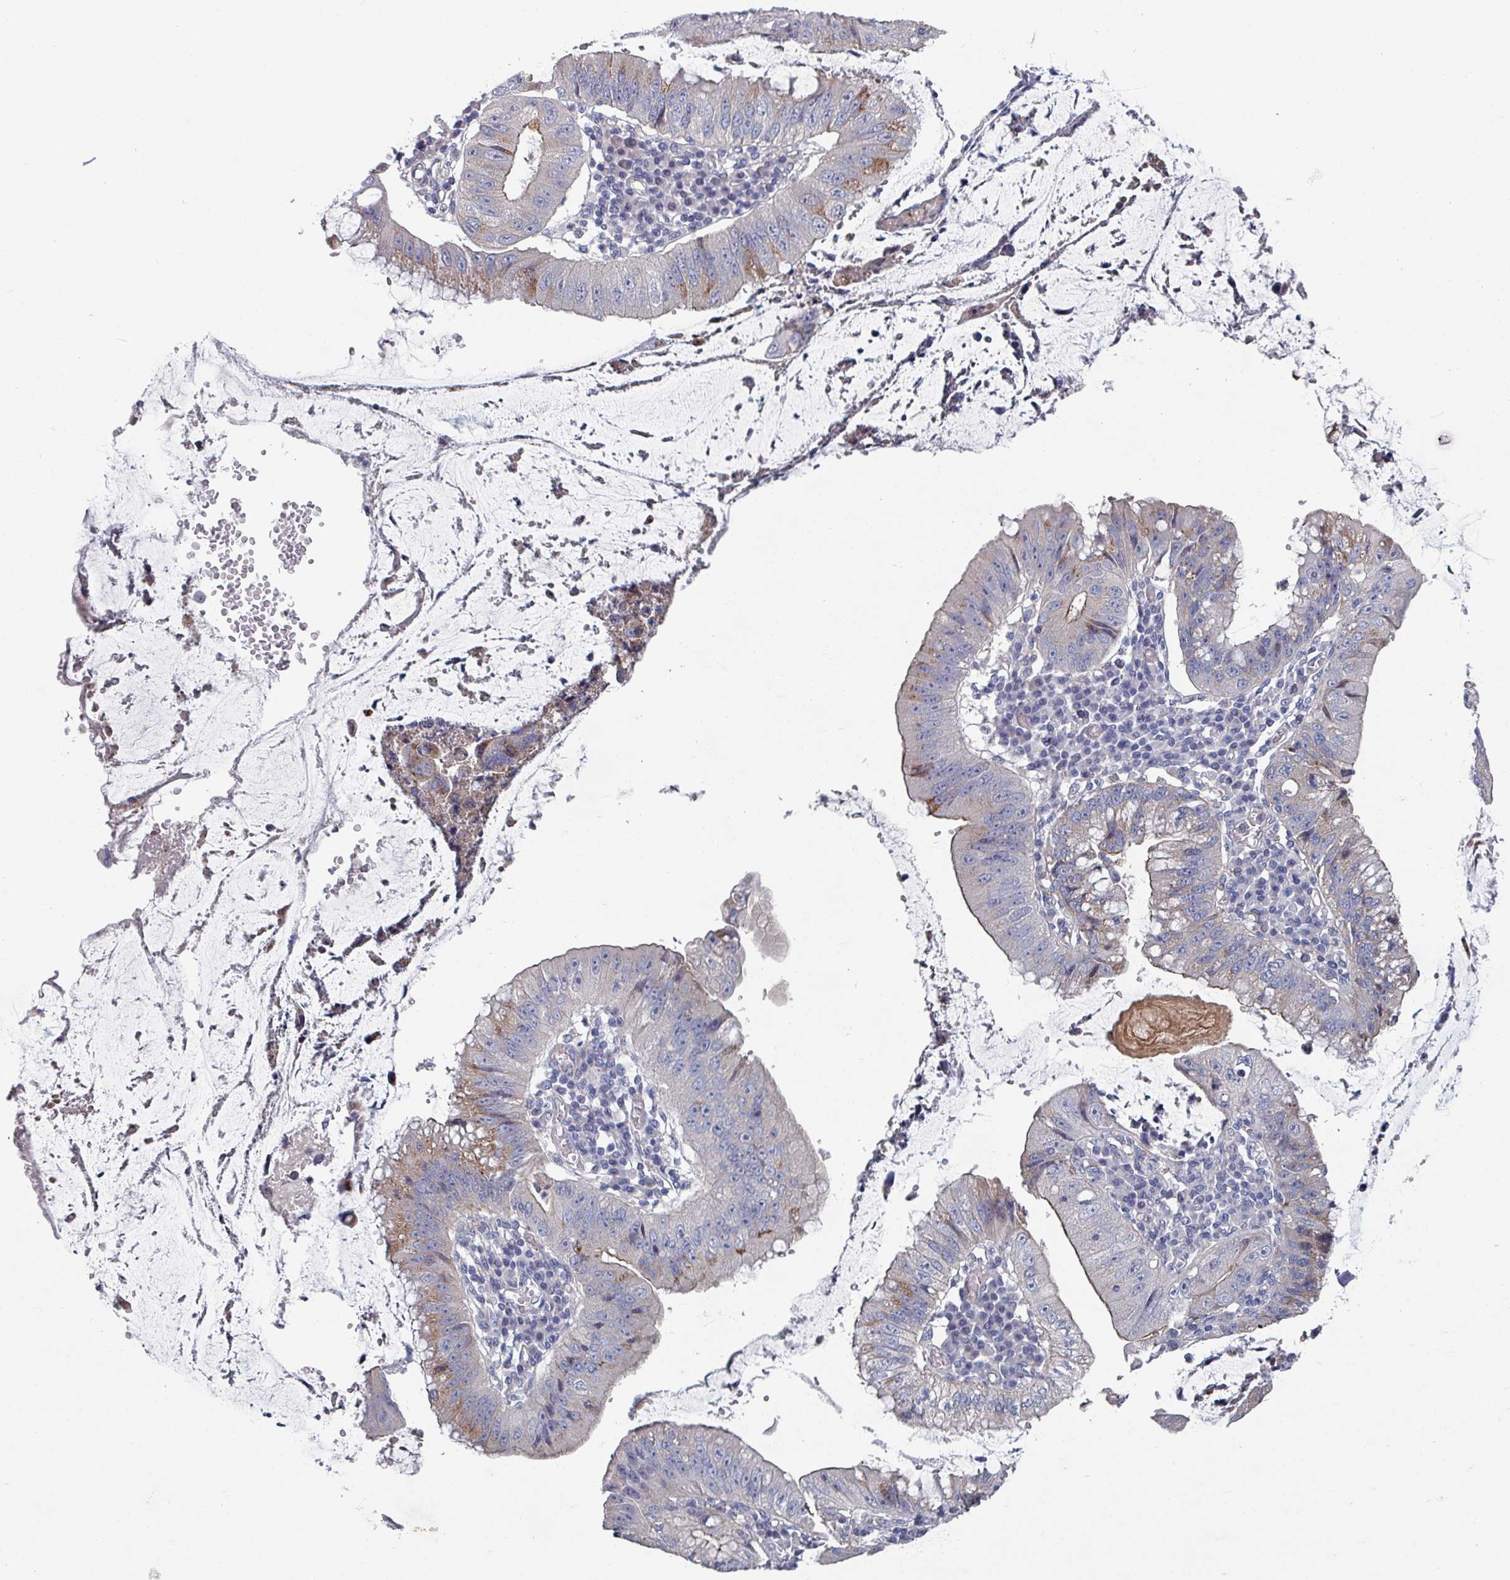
{"staining": {"intensity": "moderate", "quantity": "25%-75%", "location": "cytoplasmic/membranous"}, "tissue": "stomach cancer", "cell_type": "Tumor cells", "image_type": "cancer", "snomed": [{"axis": "morphology", "description": "Adenocarcinoma, NOS"}, {"axis": "topography", "description": "Stomach"}], "caption": "Protein expression analysis of human adenocarcinoma (stomach) reveals moderate cytoplasmic/membranous staining in about 25%-75% of tumor cells.", "gene": "EFL1", "patient": {"sex": "male", "age": 59}}